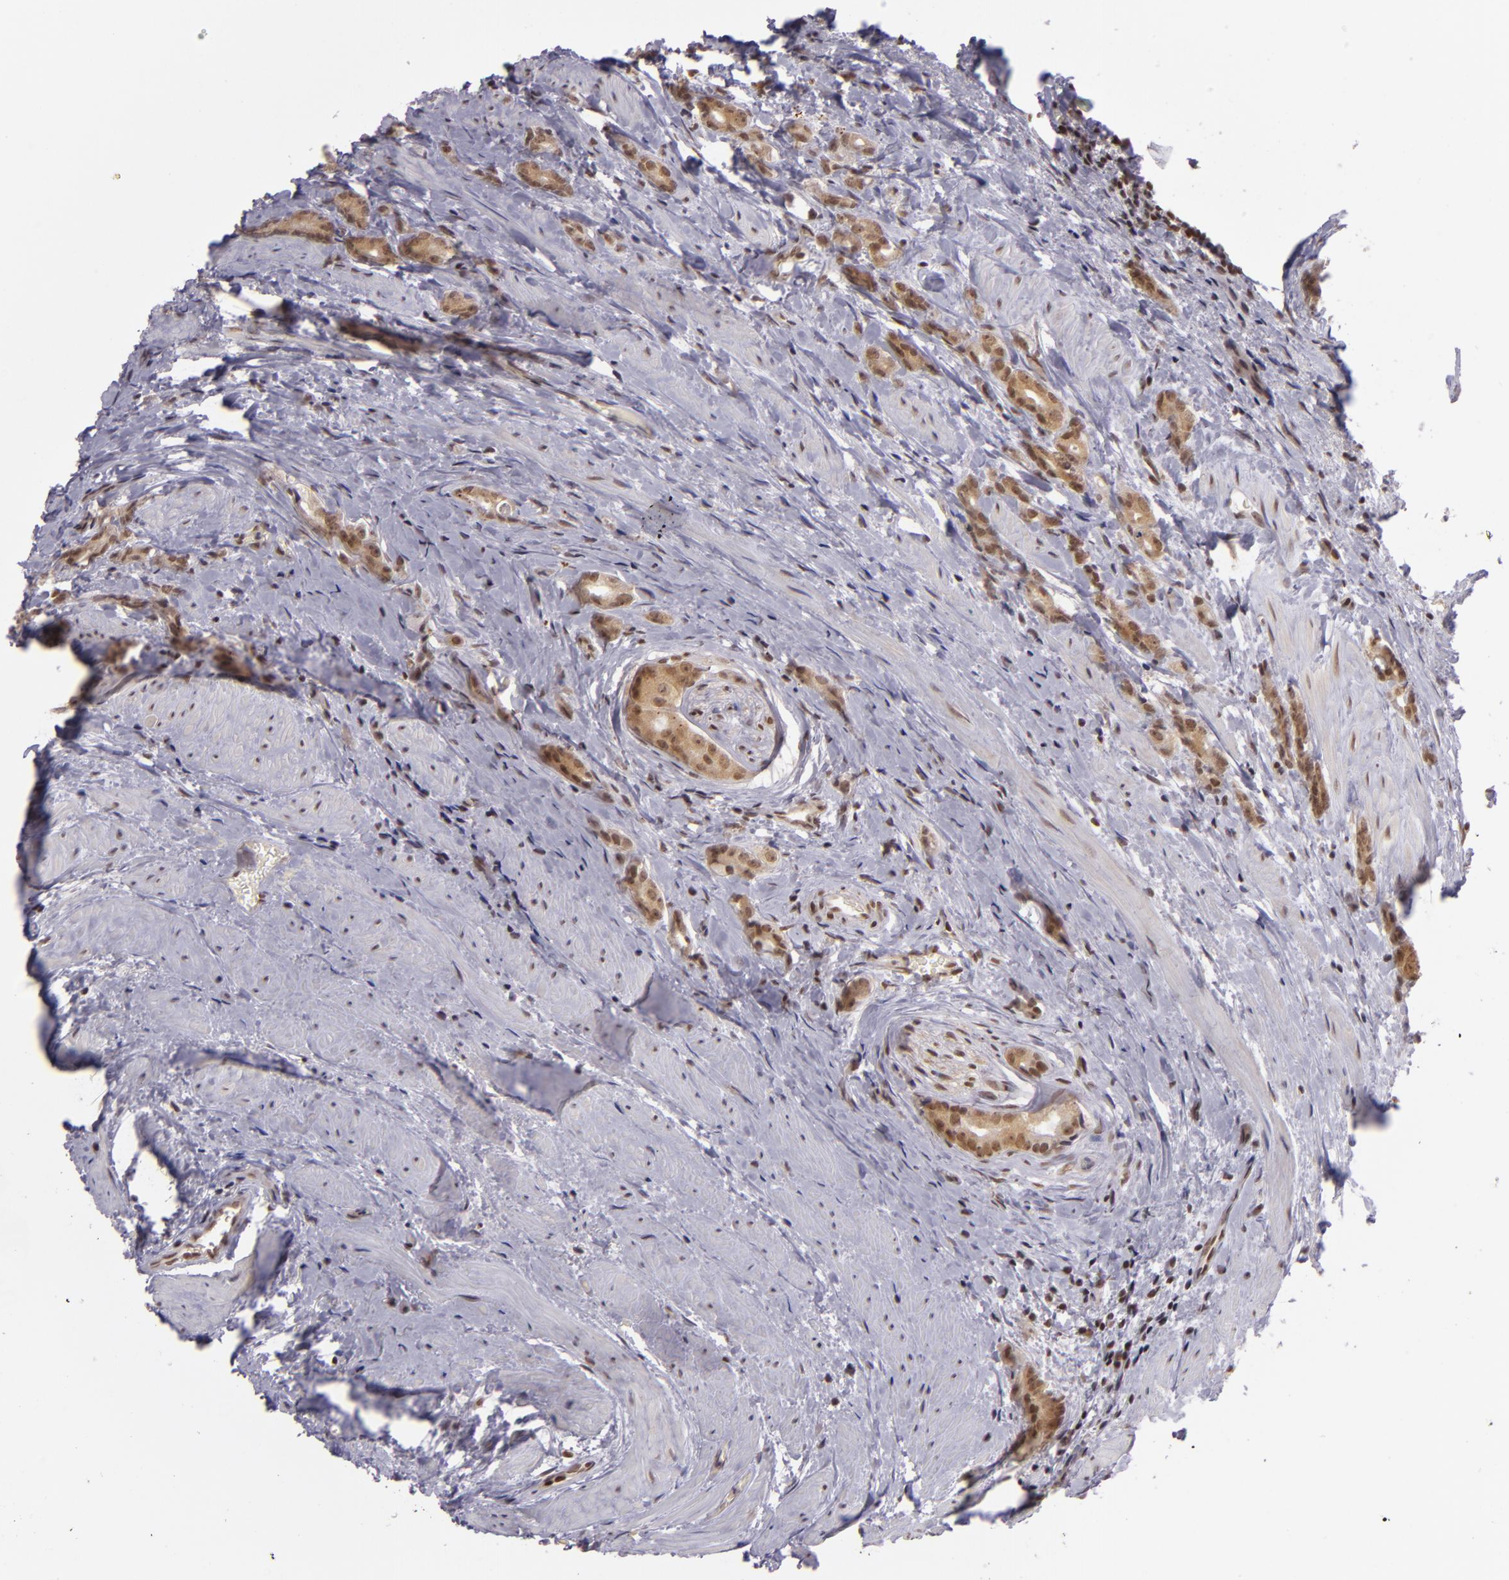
{"staining": {"intensity": "moderate", "quantity": ">75%", "location": "cytoplasmic/membranous,nuclear"}, "tissue": "prostate cancer", "cell_type": "Tumor cells", "image_type": "cancer", "snomed": [{"axis": "morphology", "description": "Adenocarcinoma, Medium grade"}, {"axis": "topography", "description": "Prostate"}], "caption": "The immunohistochemical stain highlights moderate cytoplasmic/membranous and nuclear expression in tumor cells of adenocarcinoma (medium-grade) (prostate) tissue.", "gene": "ZFX", "patient": {"sex": "male", "age": 59}}